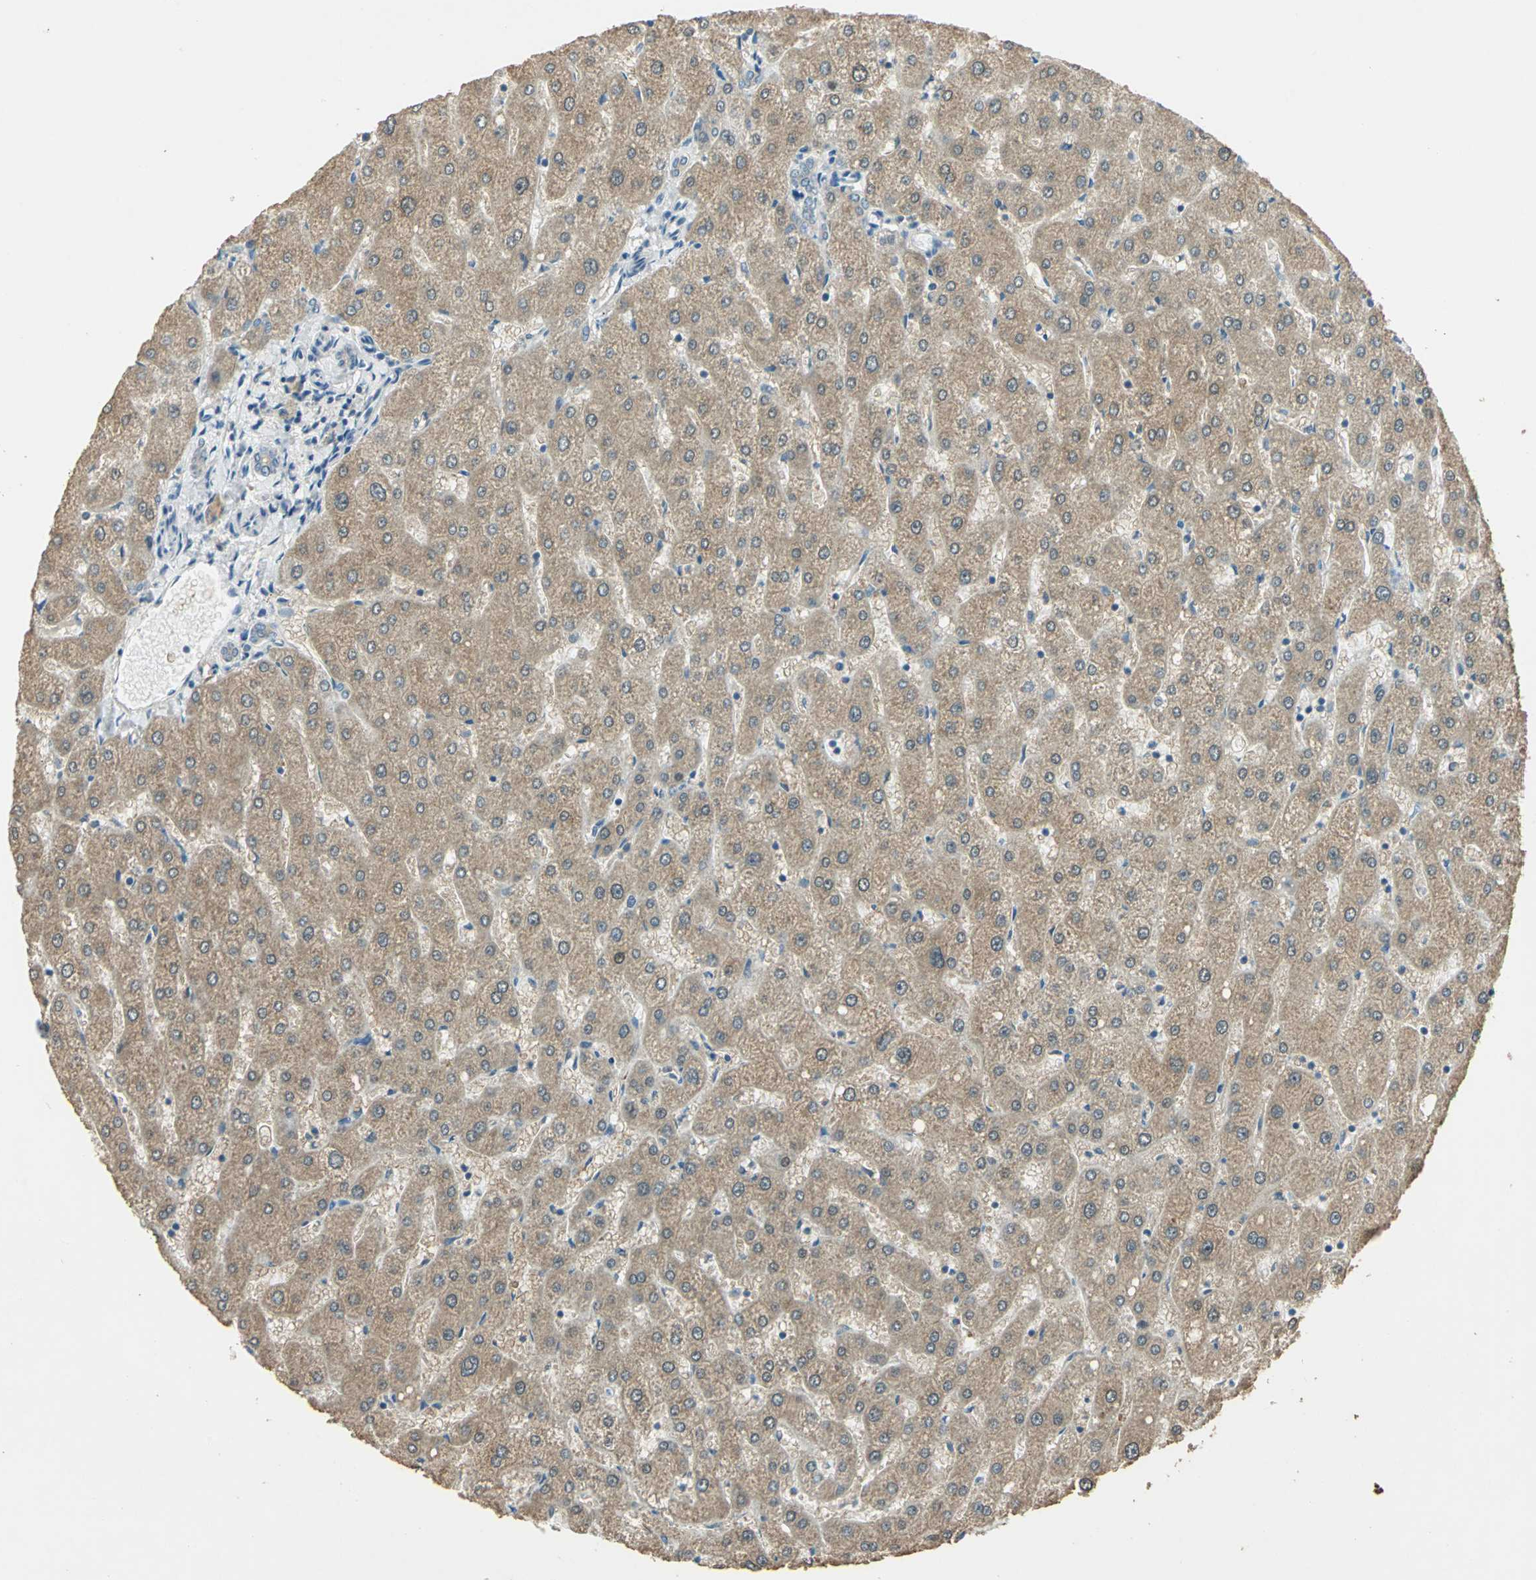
{"staining": {"intensity": "weak", "quantity": "25%-75%", "location": "cytoplasmic/membranous"}, "tissue": "liver", "cell_type": "Cholangiocytes", "image_type": "normal", "snomed": [{"axis": "morphology", "description": "Normal tissue, NOS"}, {"axis": "topography", "description": "Liver"}], "caption": "Cholangiocytes reveal weak cytoplasmic/membranous staining in approximately 25%-75% of cells in unremarkable liver. Immunohistochemistry (ihc) stains the protein in brown and the nuclei are stained blue.", "gene": "SHC2", "patient": {"sex": "male", "age": 67}}